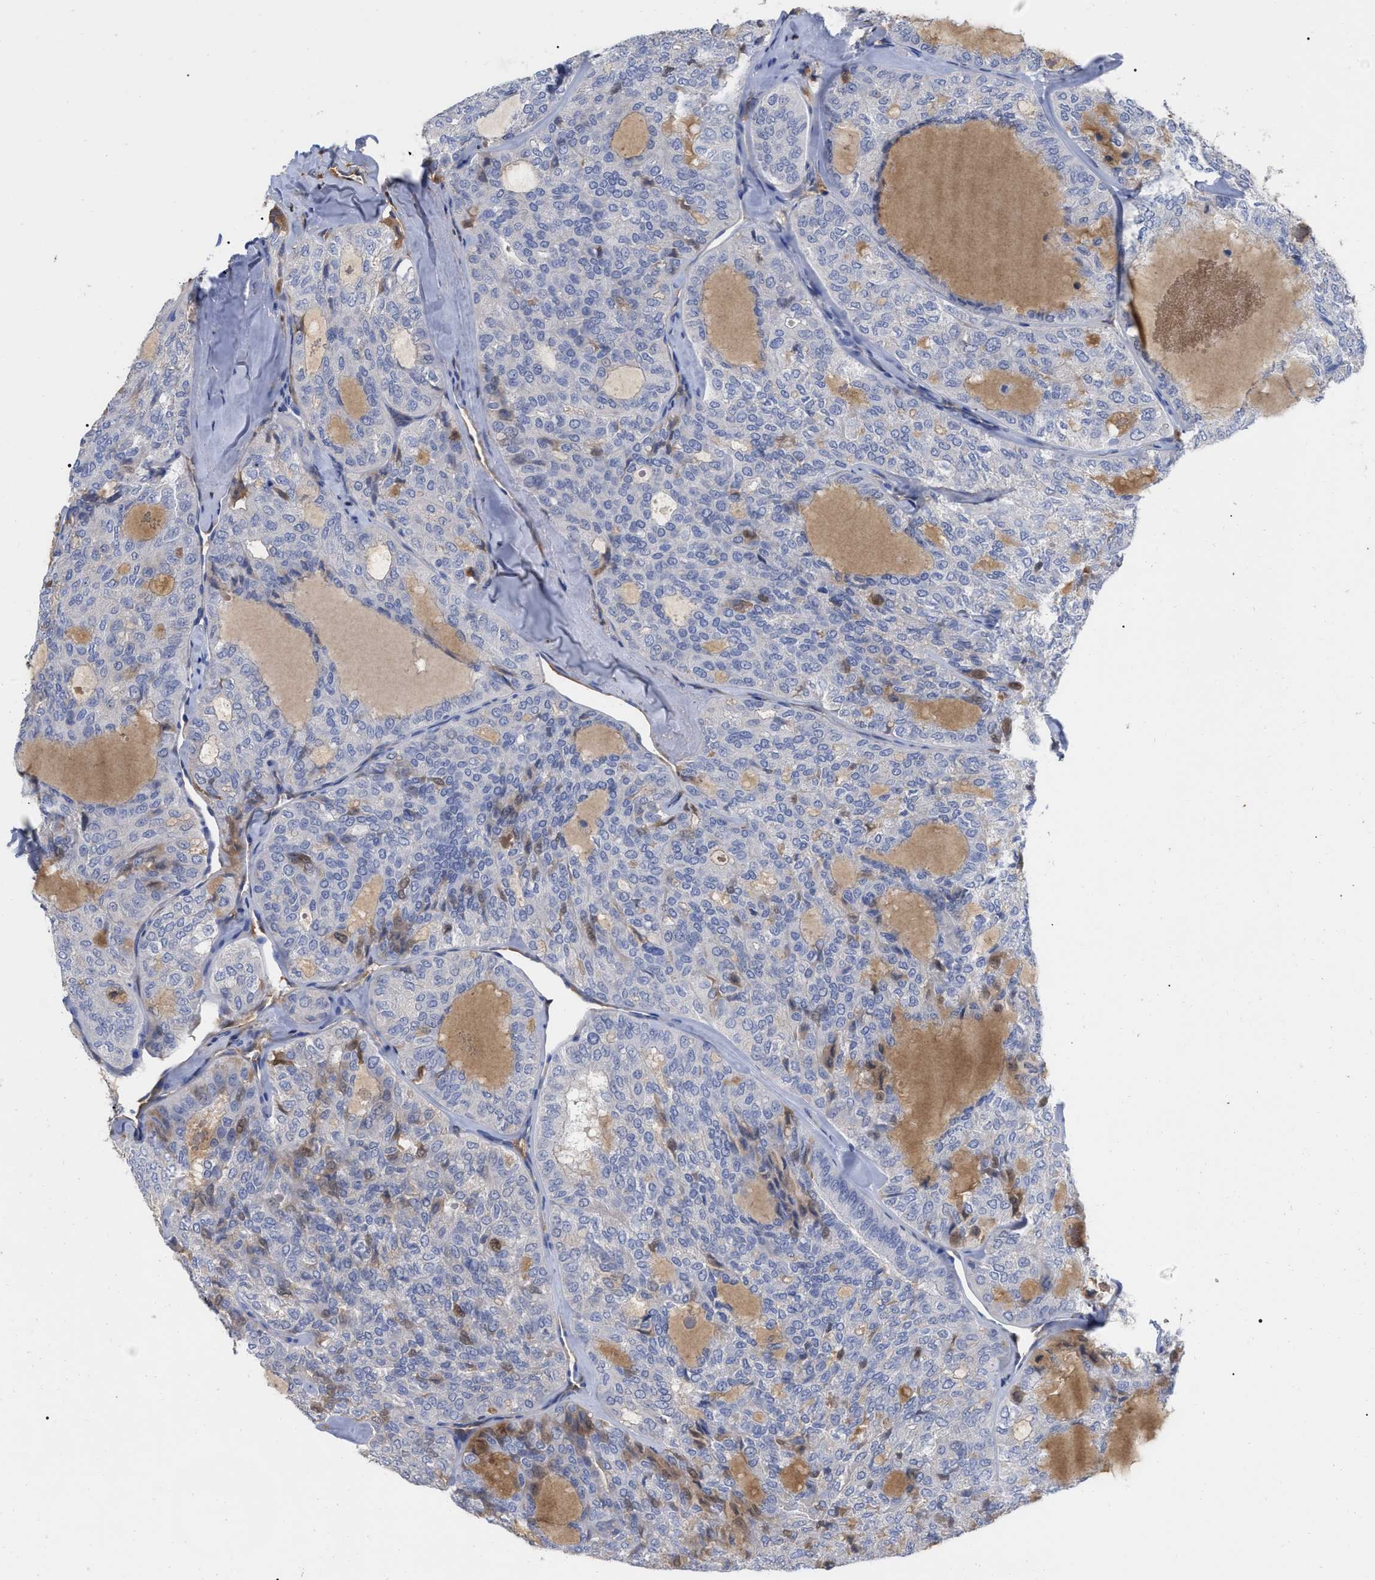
{"staining": {"intensity": "weak", "quantity": "<25%", "location": "nuclear"}, "tissue": "thyroid cancer", "cell_type": "Tumor cells", "image_type": "cancer", "snomed": [{"axis": "morphology", "description": "Follicular adenoma carcinoma, NOS"}, {"axis": "topography", "description": "Thyroid gland"}], "caption": "A high-resolution photomicrograph shows immunohistochemistry staining of thyroid cancer (follicular adenoma carcinoma), which exhibits no significant positivity in tumor cells. (Immunohistochemistry, brightfield microscopy, high magnification).", "gene": "IGHV5-51", "patient": {"sex": "male", "age": 75}}